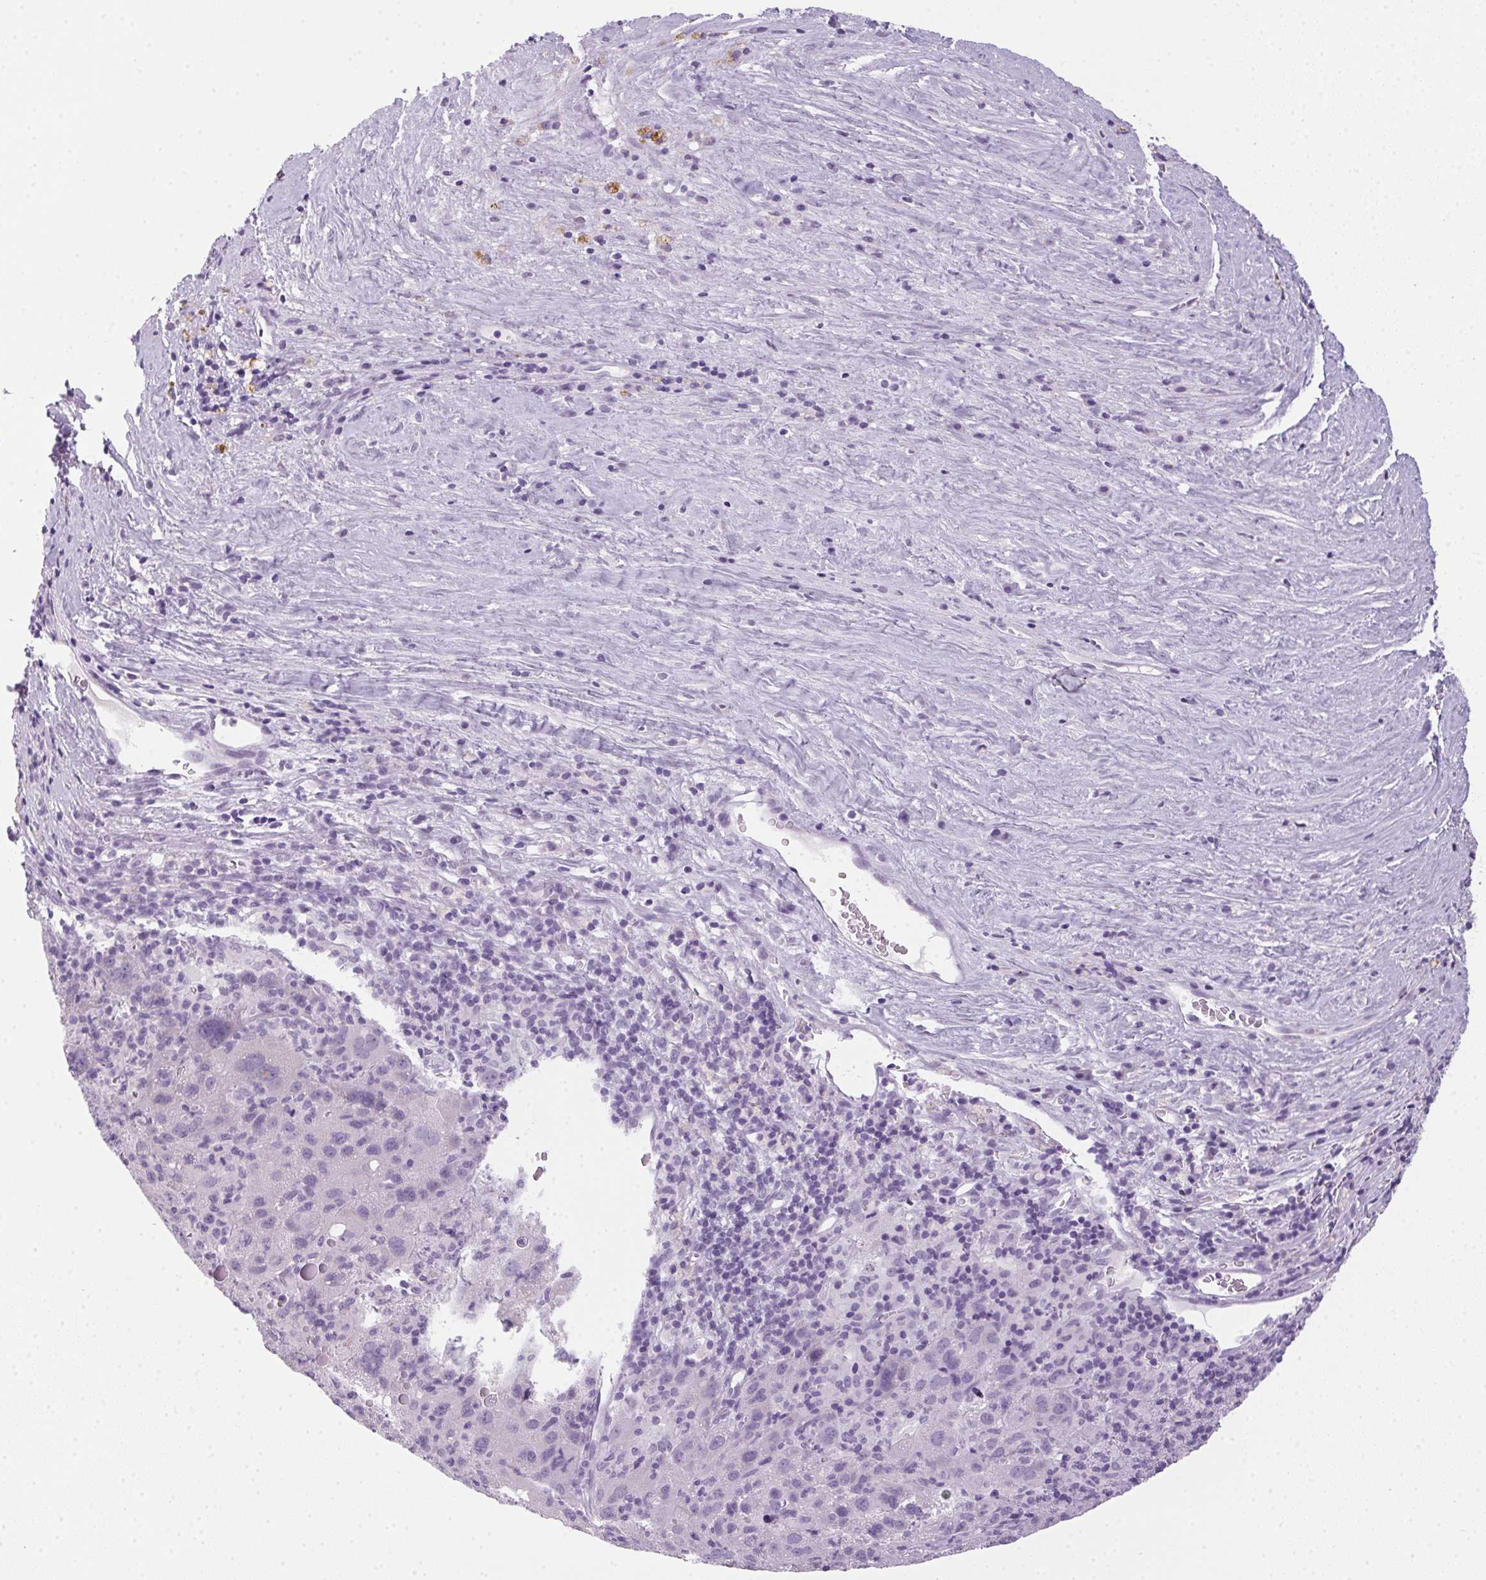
{"staining": {"intensity": "negative", "quantity": "none", "location": "none"}, "tissue": "liver cancer", "cell_type": "Tumor cells", "image_type": "cancer", "snomed": [{"axis": "morphology", "description": "Carcinoma, Hepatocellular, NOS"}, {"axis": "topography", "description": "Liver"}], "caption": "Immunohistochemistry image of liver cancer stained for a protein (brown), which exhibits no positivity in tumor cells. (Immunohistochemistry, brightfield microscopy, high magnification).", "gene": "POPDC2", "patient": {"sex": "female", "age": 77}}